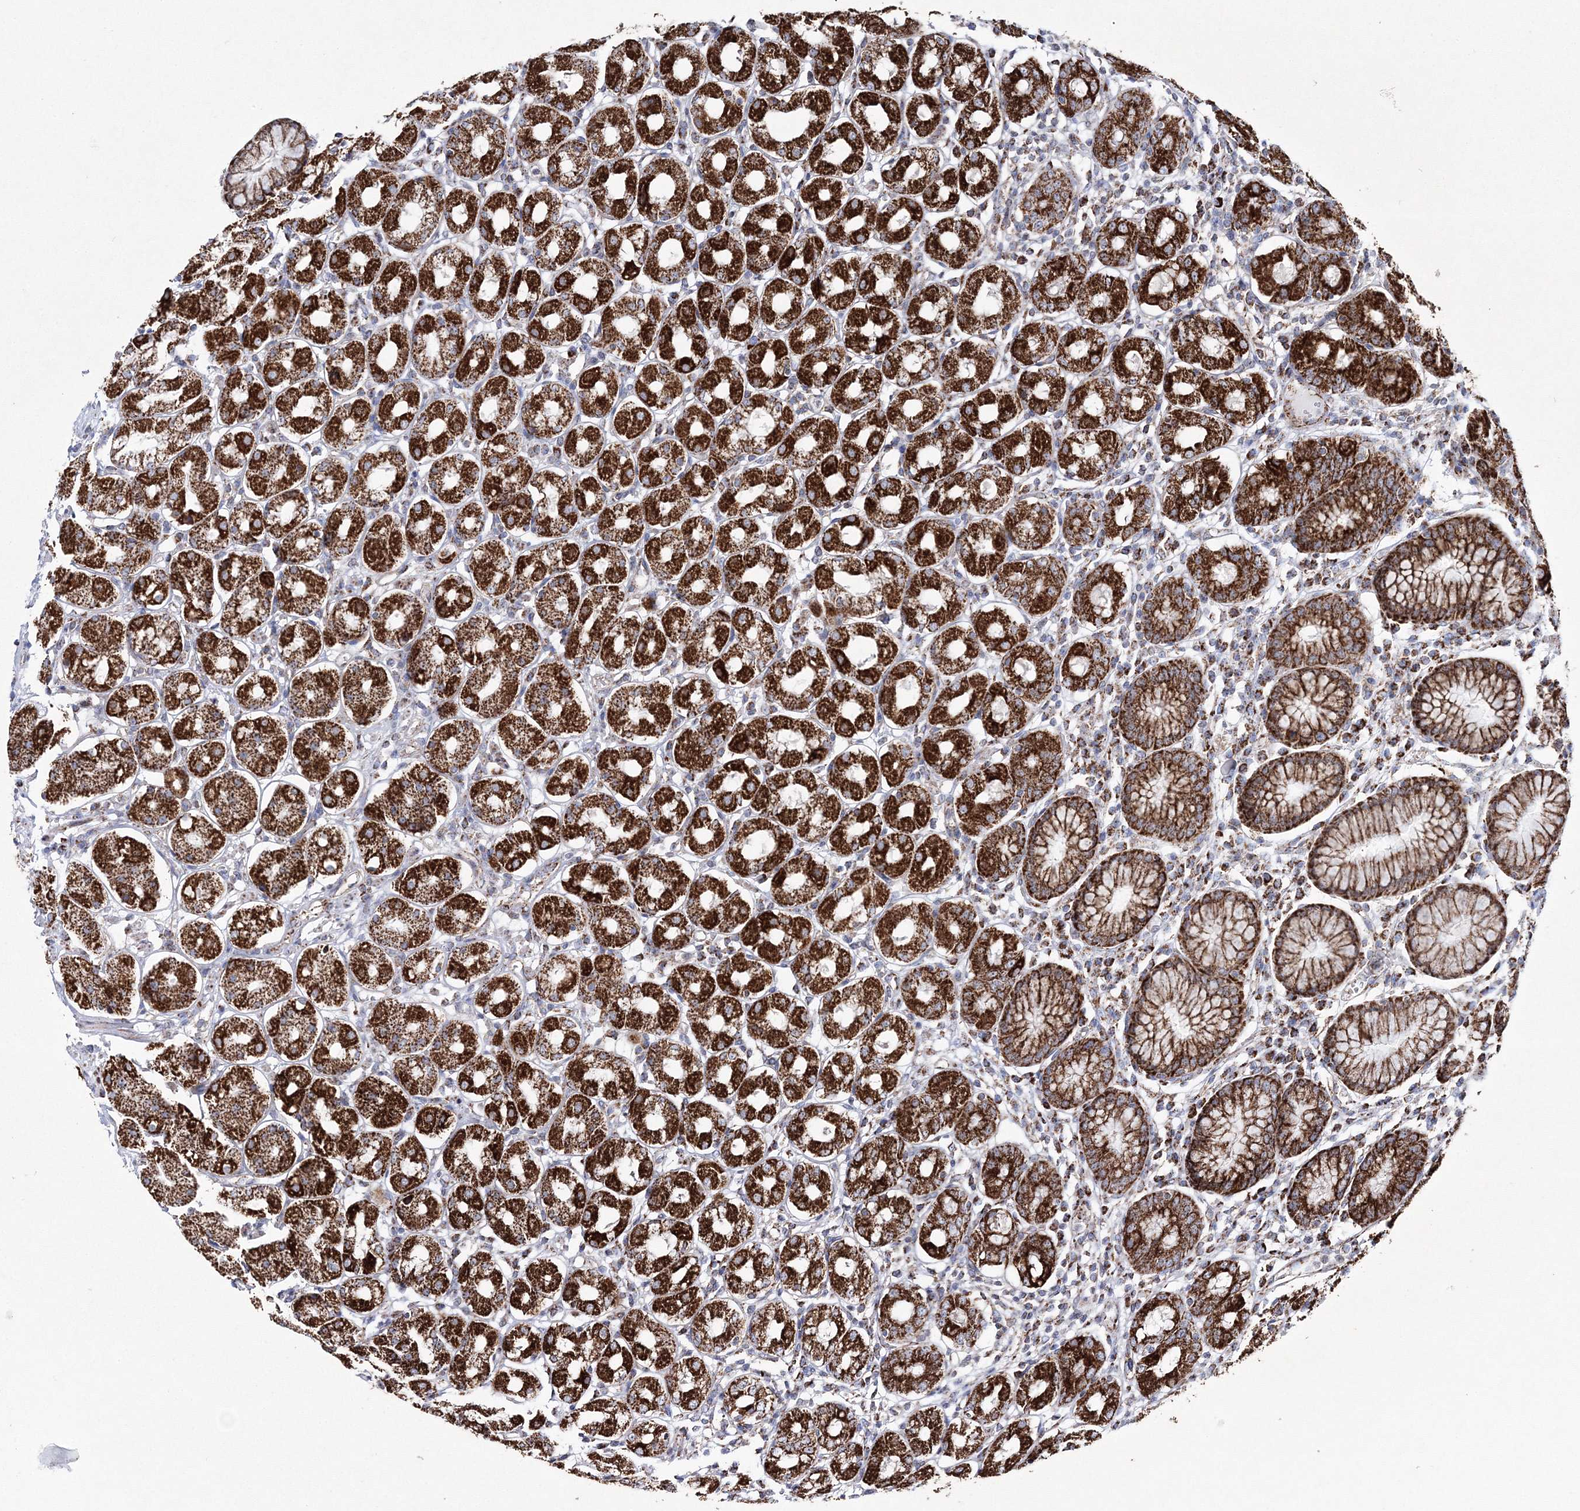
{"staining": {"intensity": "strong", "quantity": ">75%", "location": "cytoplasmic/membranous"}, "tissue": "stomach", "cell_type": "Glandular cells", "image_type": "normal", "snomed": [{"axis": "morphology", "description": "Normal tissue, NOS"}, {"axis": "topography", "description": "Stomach"}, {"axis": "topography", "description": "Stomach, lower"}], "caption": "IHC of unremarkable human stomach shows high levels of strong cytoplasmic/membranous expression in approximately >75% of glandular cells.", "gene": "HIBCH", "patient": {"sex": "female", "age": 56}}